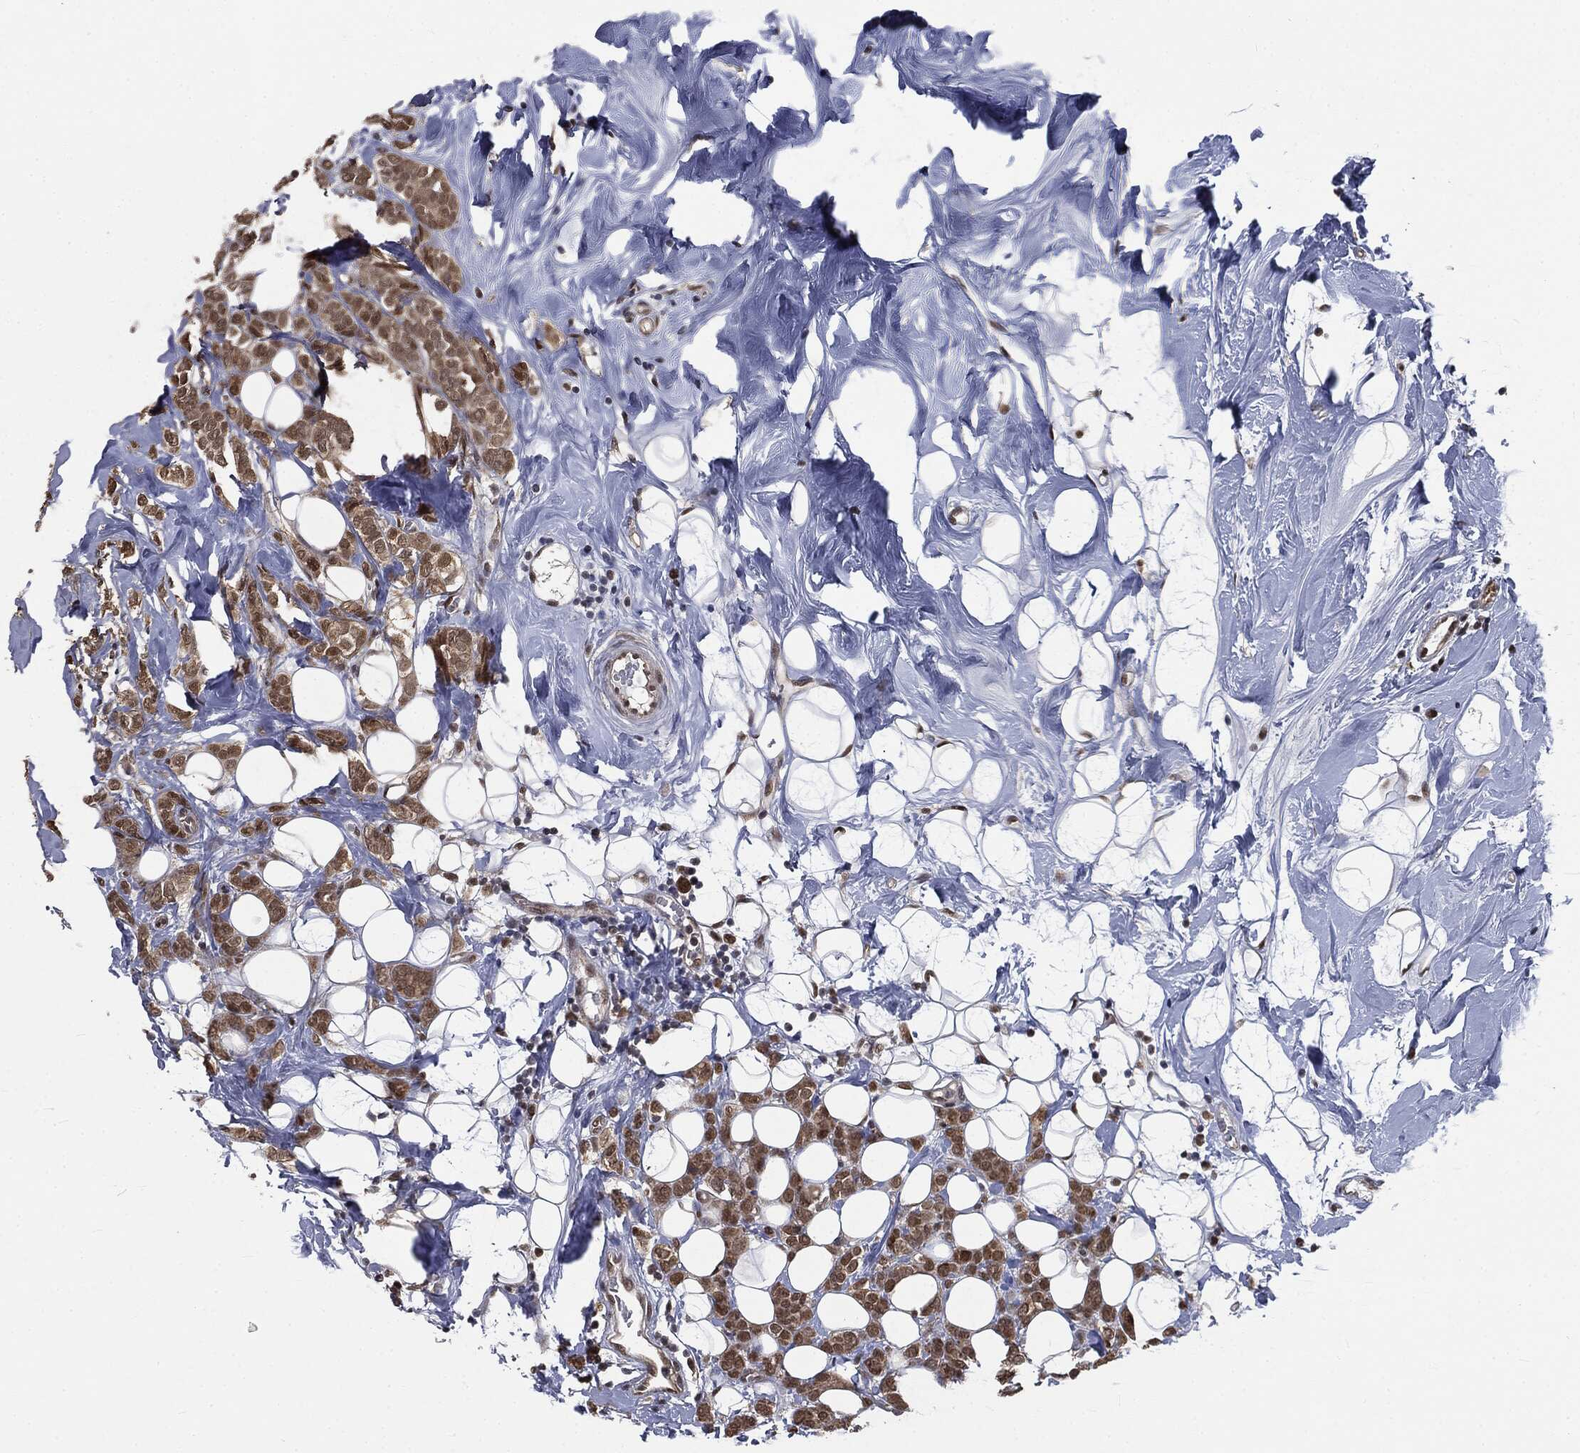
{"staining": {"intensity": "moderate", "quantity": ">75%", "location": "cytoplasmic/membranous,nuclear"}, "tissue": "breast cancer", "cell_type": "Tumor cells", "image_type": "cancer", "snomed": [{"axis": "morphology", "description": "Lobular carcinoma"}, {"axis": "topography", "description": "Breast"}], "caption": "Breast cancer stained with DAB (3,3'-diaminobenzidine) immunohistochemistry (IHC) displays medium levels of moderate cytoplasmic/membranous and nuclear staining in approximately >75% of tumor cells. Using DAB (3,3'-diaminobenzidine) (brown) and hematoxylin (blue) stains, captured at high magnification using brightfield microscopy.", "gene": "SHLD2", "patient": {"sex": "female", "age": 49}}